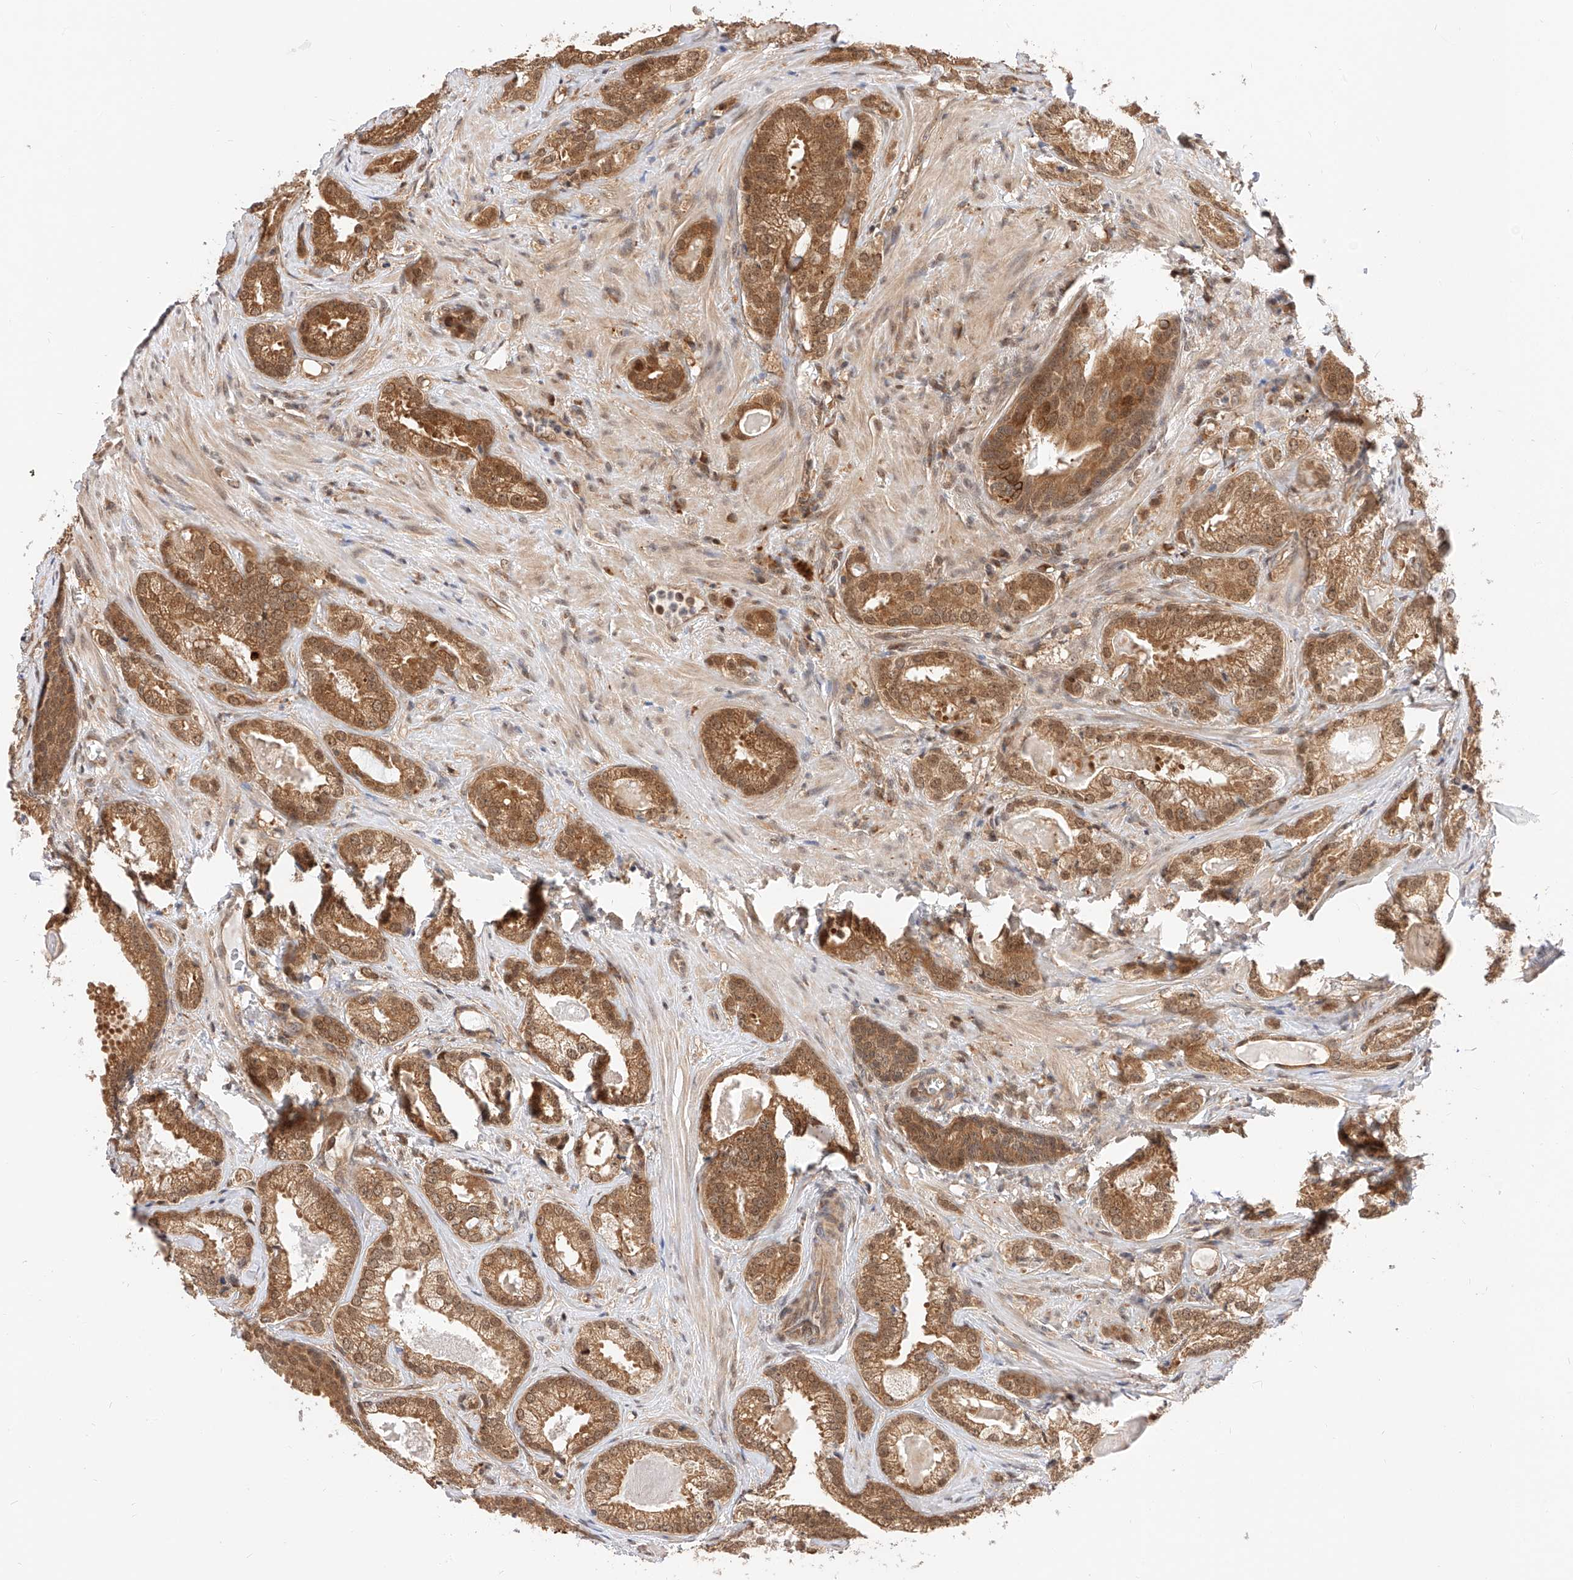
{"staining": {"intensity": "moderate", "quantity": ">75%", "location": "cytoplasmic/membranous,nuclear"}, "tissue": "prostate cancer", "cell_type": "Tumor cells", "image_type": "cancer", "snomed": [{"axis": "morphology", "description": "Normal morphology"}, {"axis": "morphology", "description": "Adenocarcinoma, Low grade"}, {"axis": "topography", "description": "Prostate"}], "caption": "A medium amount of moderate cytoplasmic/membranous and nuclear staining is identified in approximately >75% of tumor cells in adenocarcinoma (low-grade) (prostate) tissue.", "gene": "EIF4H", "patient": {"sex": "male", "age": 72}}